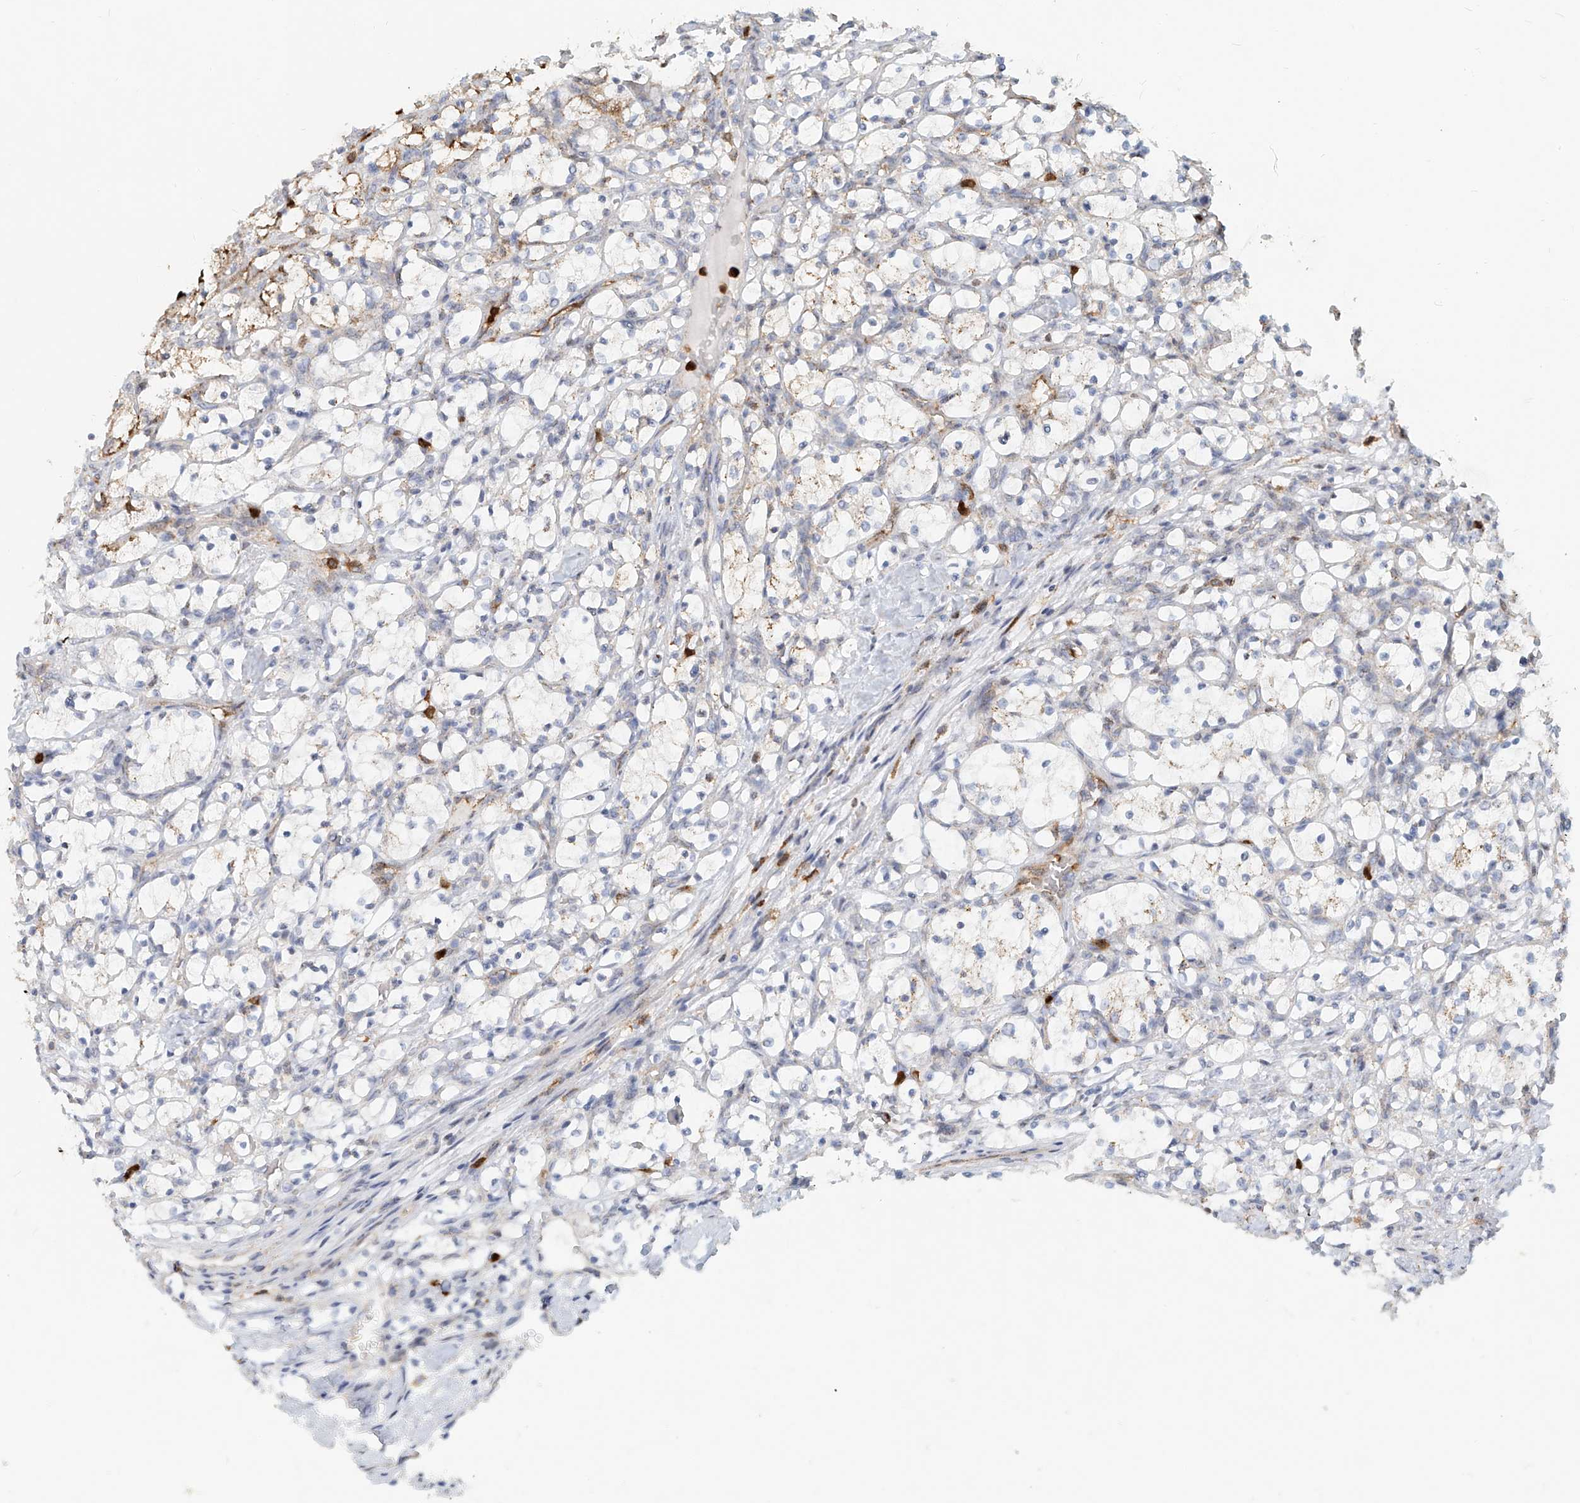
{"staining": {"intensity": "weak", "quantity": "<25%", "location": "cytoplasmic/membranous"}, "tissue": "renal cancer", "cell_type": "Tumor cells", "image_type": "cancer", "snomed": [{"axis": "morphology", "description": "Adenocarcinoma, NOS"}, {"axis": "topography", "description": "Kidney"}], "caption": "Immunohistochemistry (IHC) photomicrograph of human renal cancer stained for a protein (brown), which reveals no expression in tumor cells. Brightfield microscopy of immunohistochemistry stained with DAB (3,3'-diaminobenzidine) (brown) and hematoxylin (blue), captured at high magnification.", "gene": "PTPRA", "patient": {"sex": "female", "age": 69}}